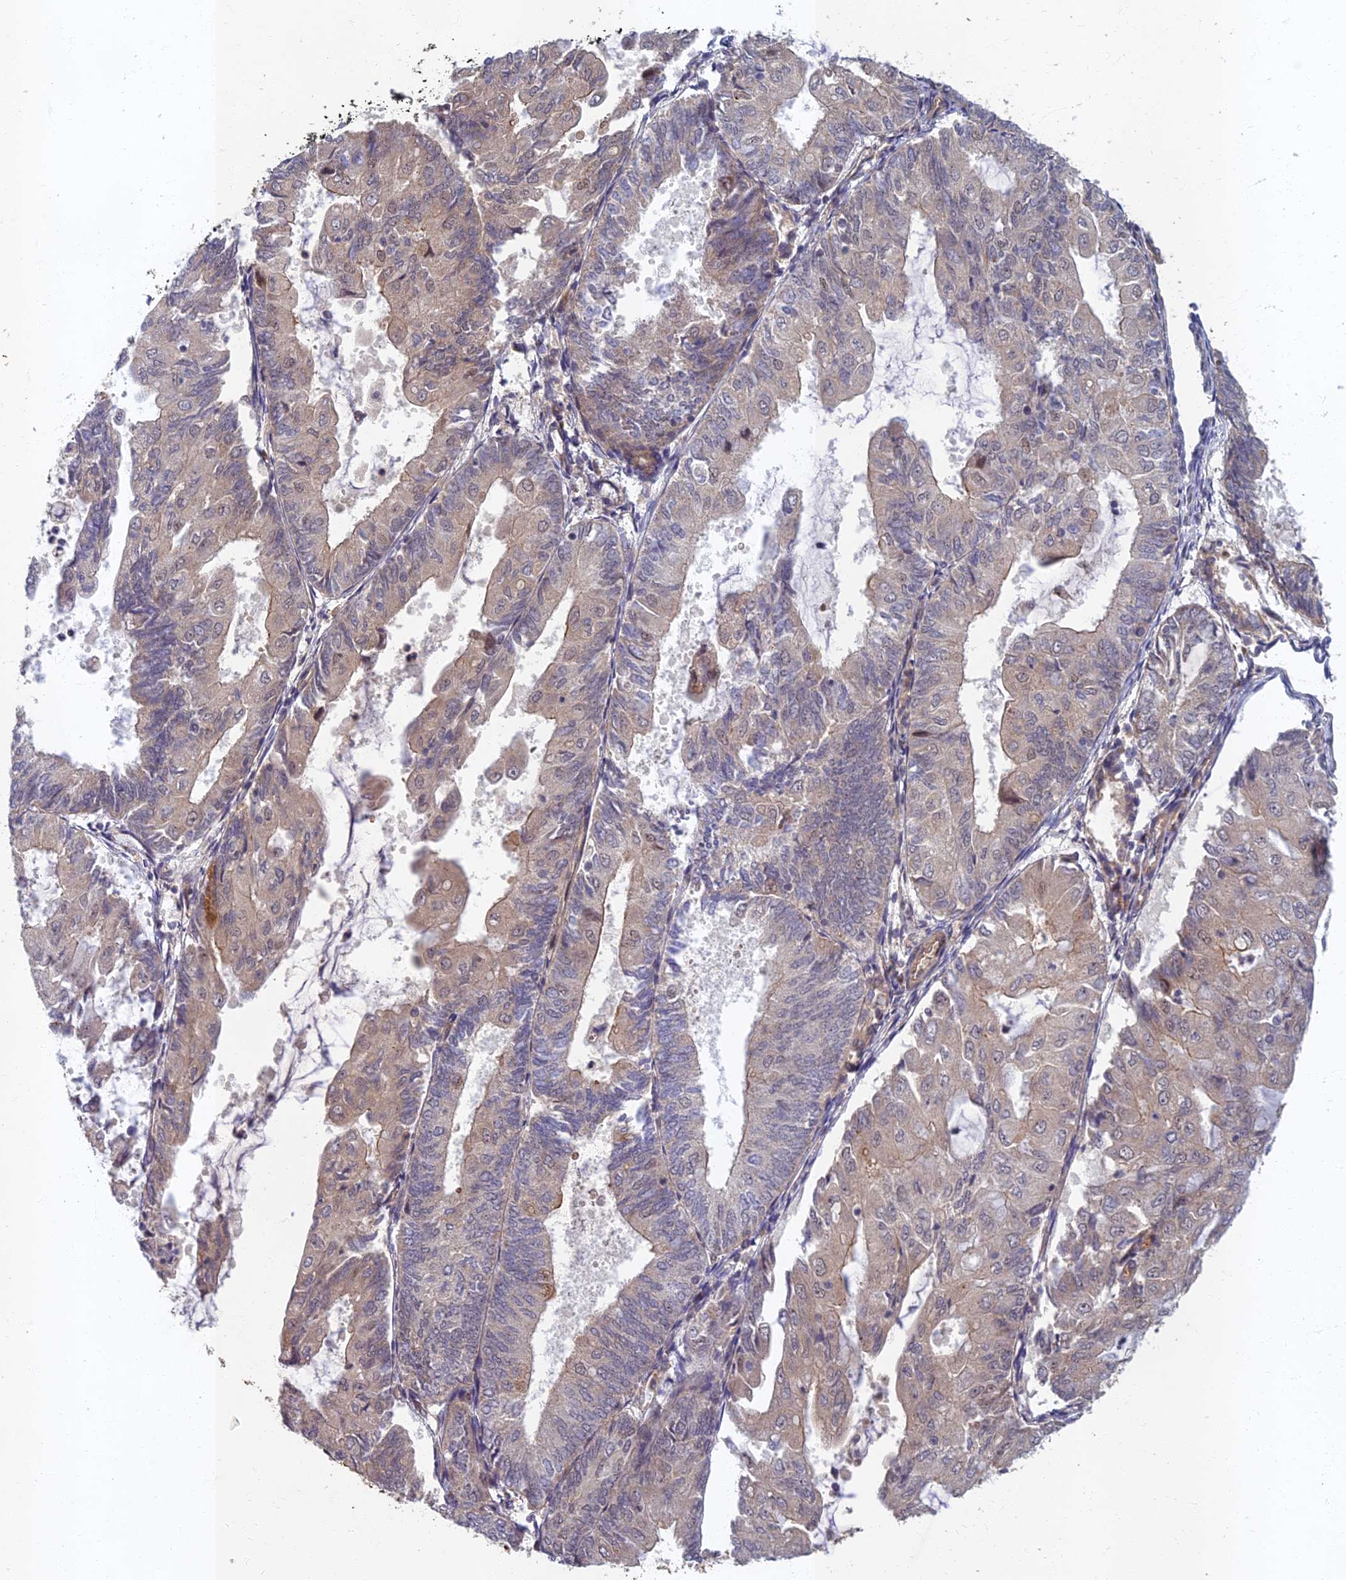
{"staining": {"intensity": "weak", "quantity": "<25%", "location": "cytoplasmic/membranous"}, "tissue": "endometrial cancer", "cell_type": "Tumor cells", "image_type": "cancer", "snomed": [{"axis": "morphology", "description": "Adenocarcinoma, NOS"}, {"axis": "topography", "description": "Endometrium"}], "caption": "Endometrial cancer (adenocarcinoma) stained for a protein using immunohistochemistry (IHC) reveals no staining tumor cells.", "gene": "EARS2", "patient": {"sex": "female", "age": 81}}